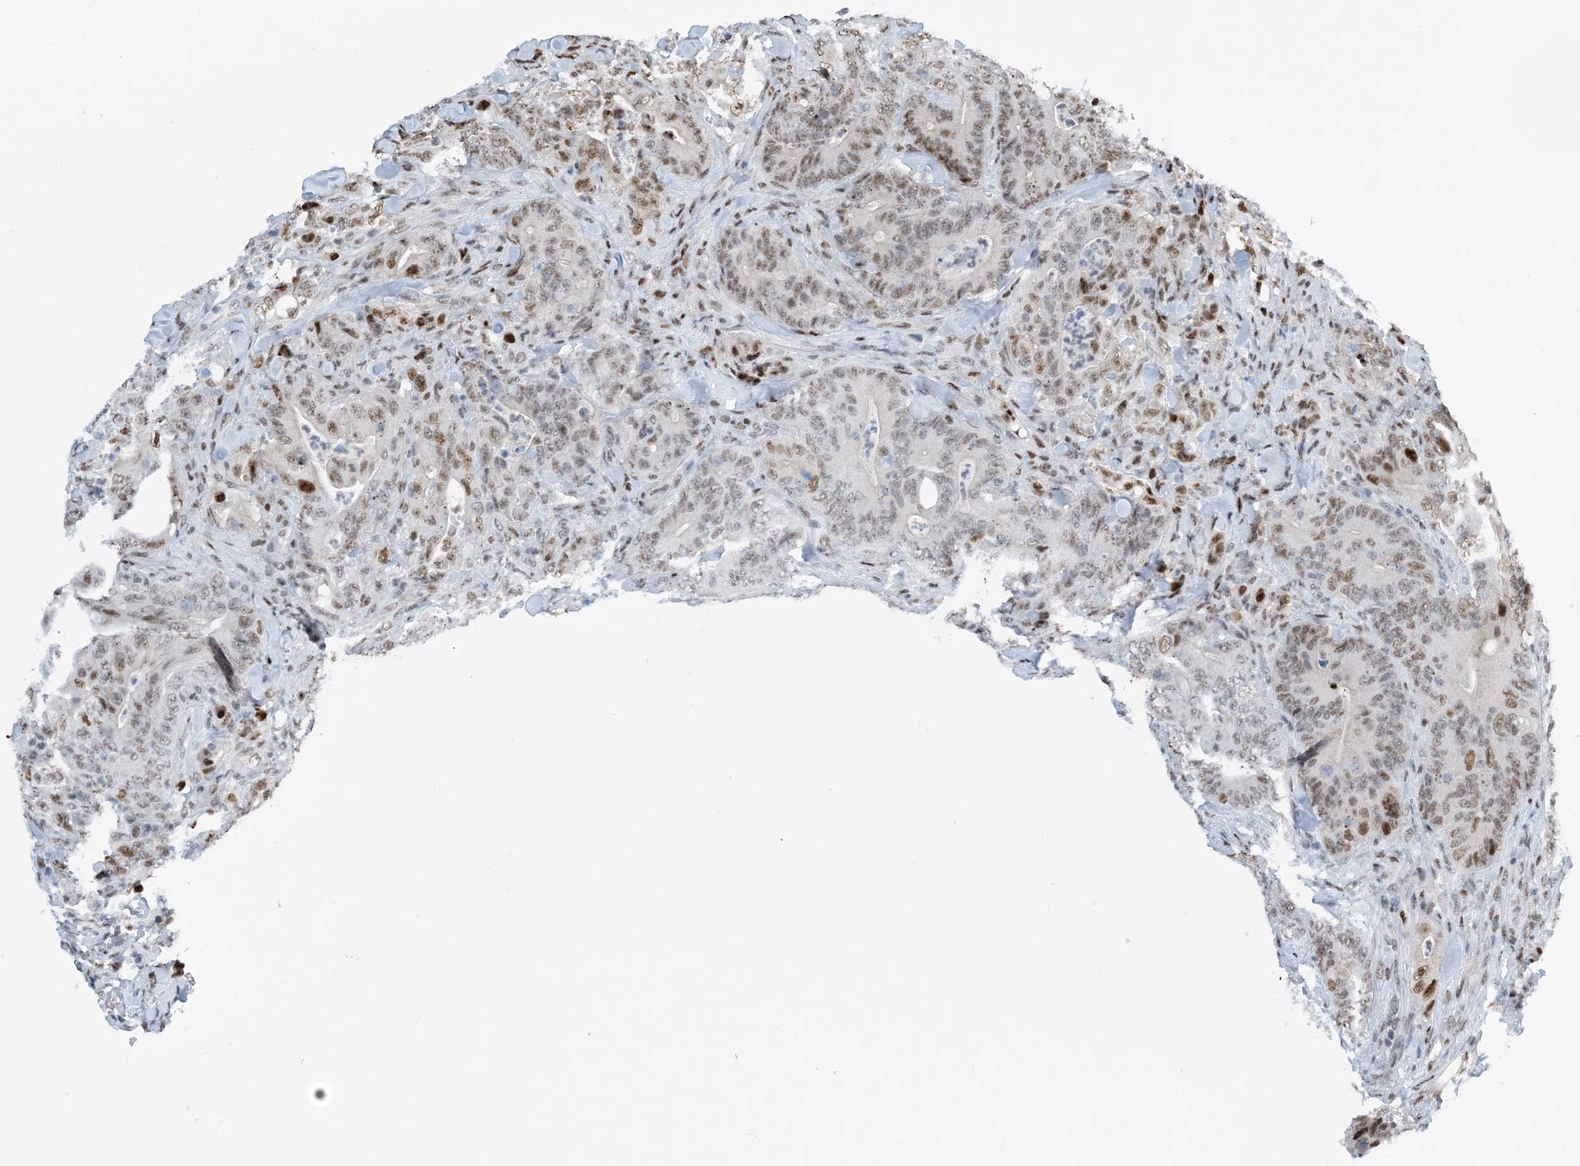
{"staining": {"intensity": "moderate", "quantity": "25%-75%", "location": "nuclear"}, "tissue": "colorectal cancer", "cell_type": "Tumor cells", "image_type": "cancer", "snomed": [{"axis": "morphology", "description": "Normal tissue, NOS"}, {"axis": "topography", "description": "Colon"}], "caption": "Immunohistochemical staining of human colorectal cancer shows moderate nuclear protein expression in about 25%-75% of tumor cells.", "gene": "HEMK1", "patient": {"sex": "female", "age": 82}}